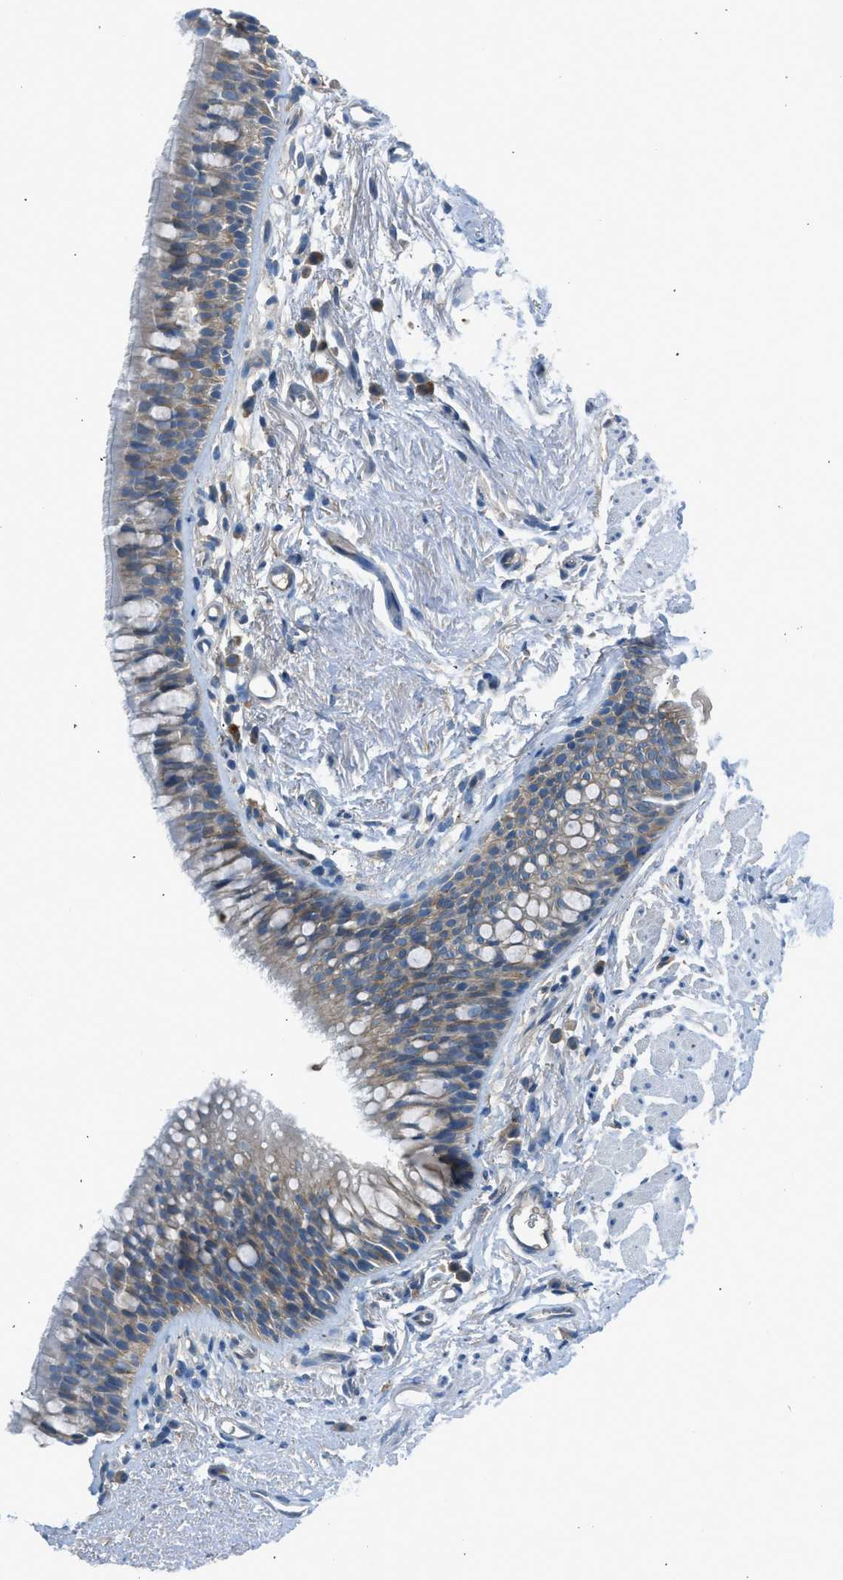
{"staining": {"intensity": "negative", "quantity": "none", "location": "none"}, "tissue": "adipose tissue", "cell_type": "Adipocytes", "image_type": "normal", "snomed": [{"axis": "morphology", "description": "Normal tissue, NOS"}, {"axis": "topography", "description": "Cartilage tissue"}, {"axis": "topography", "description": "Bronchus"}], "caption": "High magnification brightfield microscopy of normal adipose tissue stained with DAB (3,3'-diaminobenzidine) (brown) and counterstained with hematoxylin (blue): adipocytes show no significant staining.", "gene": "BMP1", "patient": {"sex": "female", "age": 53}}